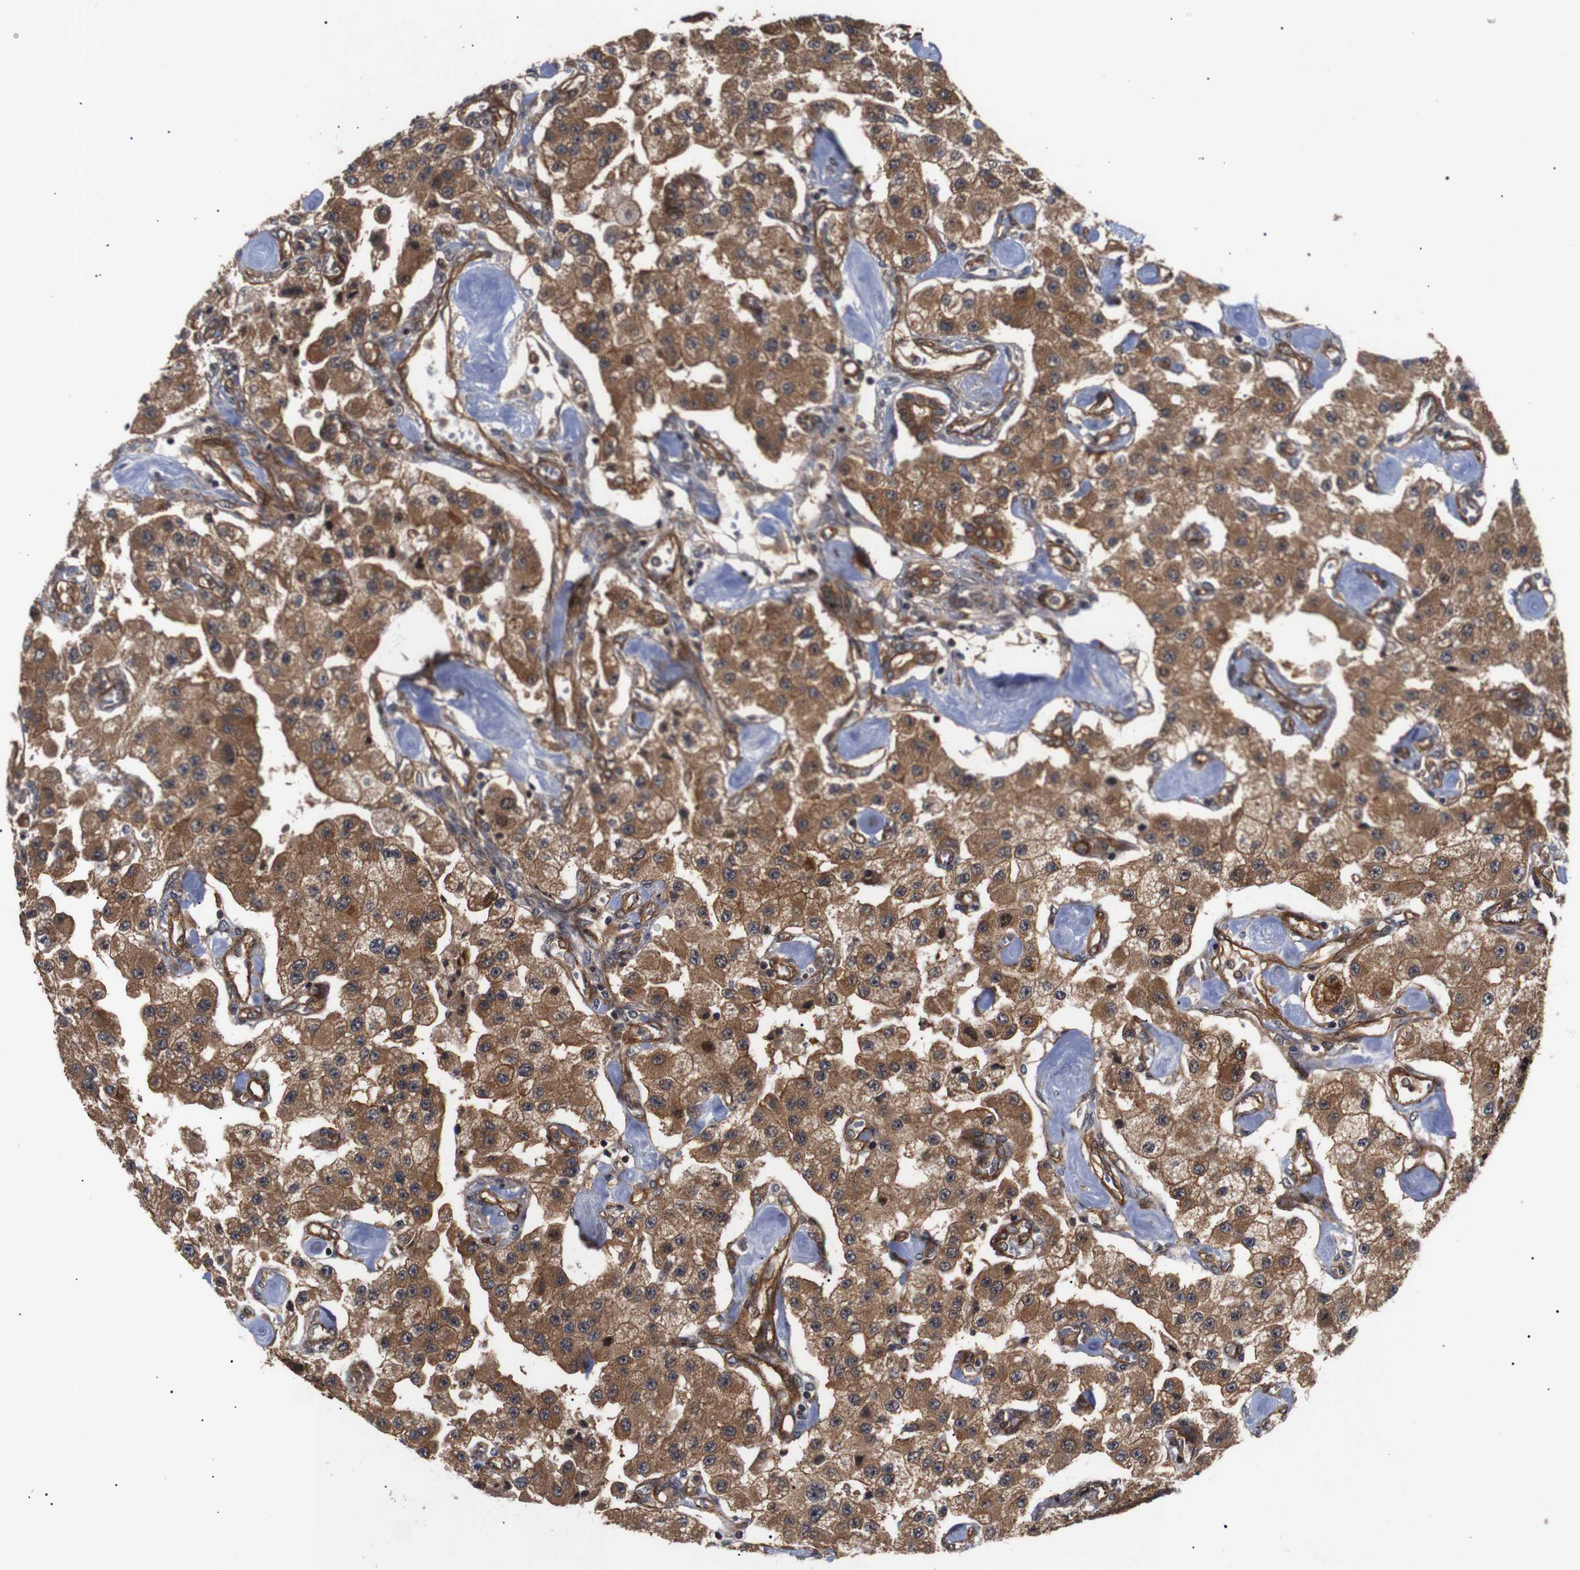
{"staining": {"intensity": "strong", "quantity": ">75%", "location": "cytoplasmic/membranous"}, "tissue": "carcinoid", "cell_type": "Tumor cells", "image_type": "cancer", "snomed": [{"axis": "morphology", "description": "Carcinoid, malignant, NOS"}, {"axis": "topography", "description": "Pancreas"}], "caption": "Carcinoid stained with a brown dye exhibits strong cytoplasmic/membranous positive expression in approximately >75% of tumor cells.", "gene": "PAWR", "patient": {"sex": "male", "age": 41}}